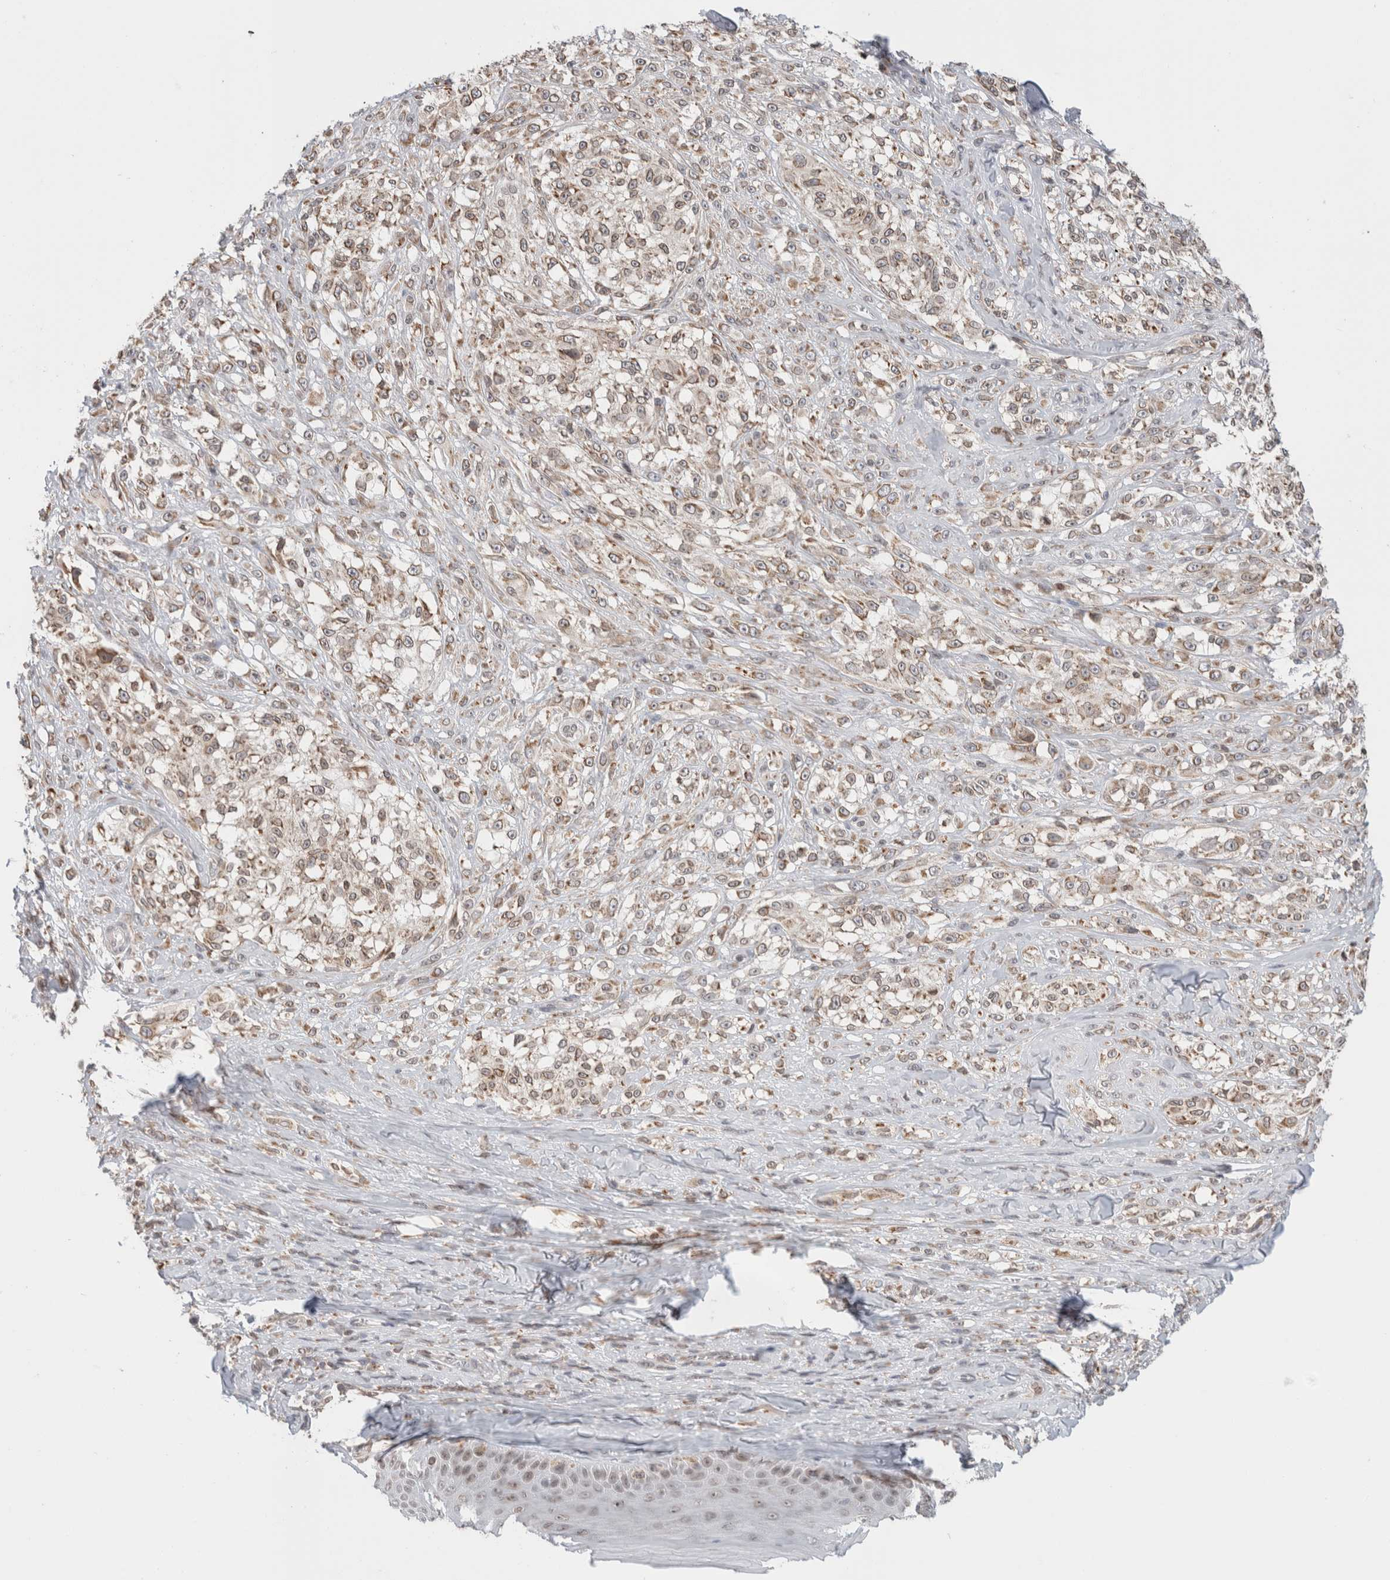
{"staining": {"intensity": "moderate", "quantity": ">75%", "location": "cytoplasmic/membranous,nuclear"}, "tissue": "melanoma", "cell_type": "Tumor cells", "image_type": "cancer", "snomed": [{"axis": "morphology", "description": "Malignant melanoma, NOS"}, {"axis": "topography", "description": "Skin of head"}], "caption": "DAB immunohistochemical staining of human malignant melanoma exhibits moderate cytoplasmic/membranous and nuclear protein expression in approximately >75% of tumor cells.", "gene": "RBMX2", "patient": {"sex": "male", "age": 83}}